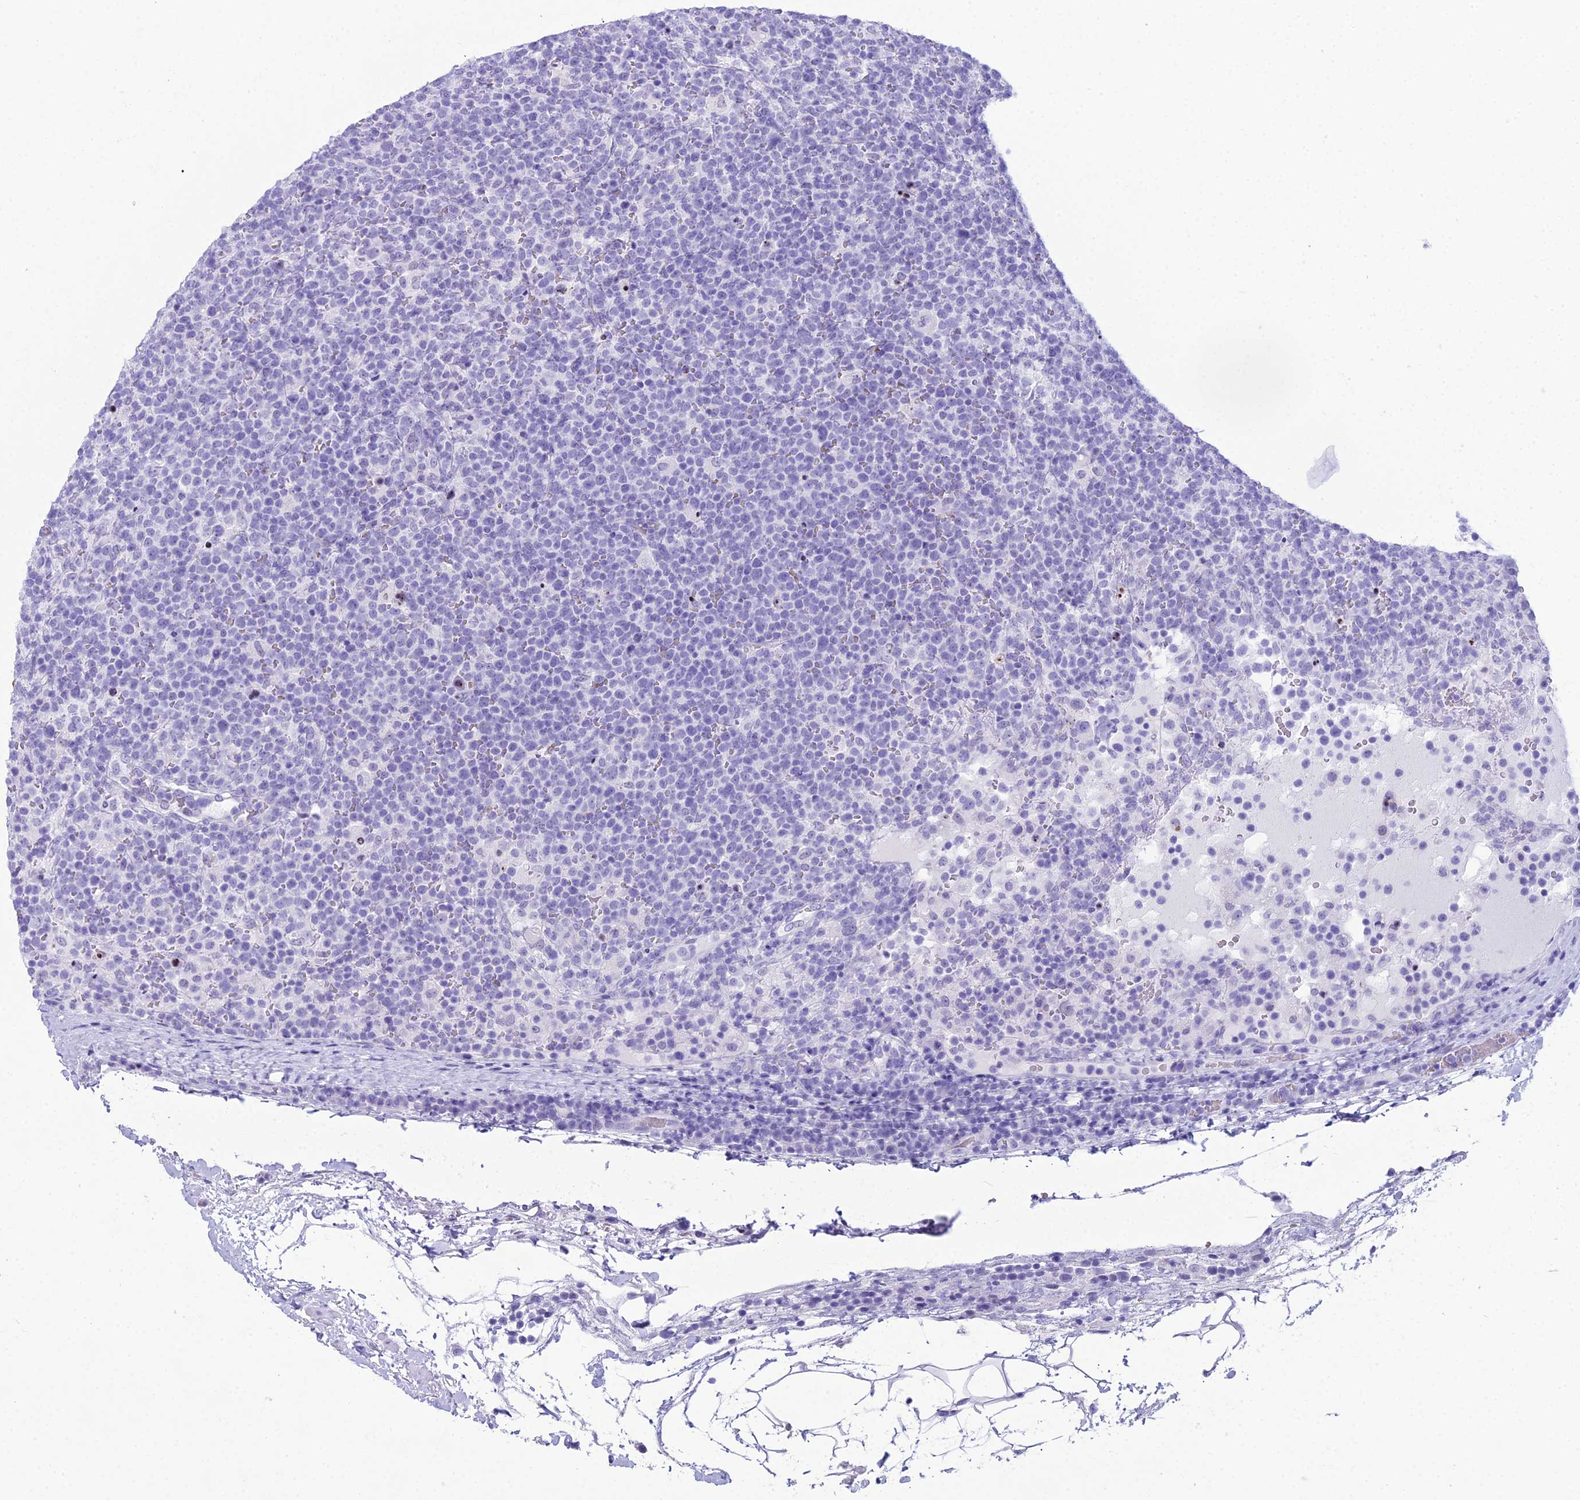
{"staining": {"intensity": "negative", "quantity": "none", "location": "none"}, "tissue": "lymphoma", "cell_type": "Tumor cells", "image_type": "cancer", "snomed": [{"axis": "morphology", "description": "Malignant lymphoma, non-Hodgkin's type, High grade"}, {"axis": "topography", "description": "Lymph node"}], "caption": "A micrograph of human high-grade malignant lymphoma, non-Hodgkin's type is negative for staining in tumor cells.", "gene": "RNPS1", "patient": {"sex": "male", "age": 61}}